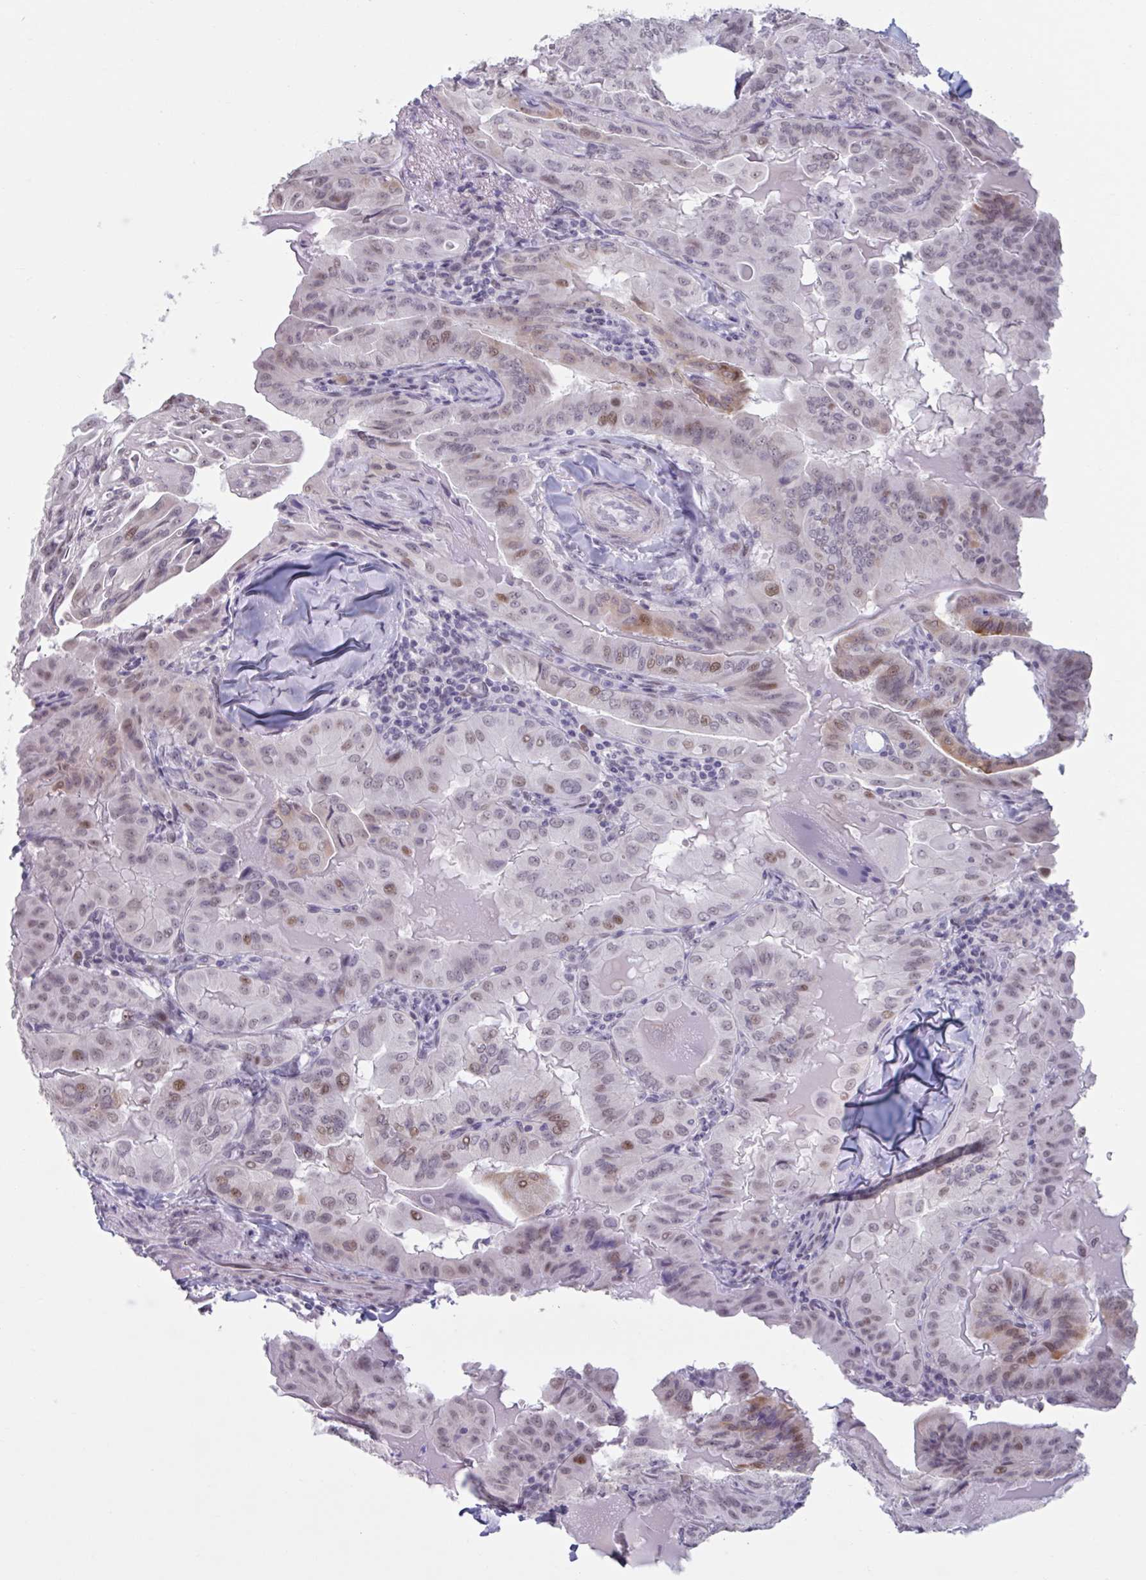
{"staining": {"intensity": "moderate", "quantity": "25%-75%", "location": "cytoplasmic/membranous,nuclear"}, "tissue": "thyroid cancer", "cell_type": "Tumor cells", "image_type": "cancer", "snomed": [{"axis": "morphology", "description": "Papillary adenocarcinoma, NOS"}, {"axis": "topography", "description": "Thyroid gland"}], "caption": "About 25%-75% of tumor cells in human thyroid papillary adenocarcinoma display moderate cytoplasmic/membranous and nuclear protein staining as visualized by brown immunohistochemical staining.", "gene": "HSD17B6", "patient": {"sex": "female", "age": 68}}